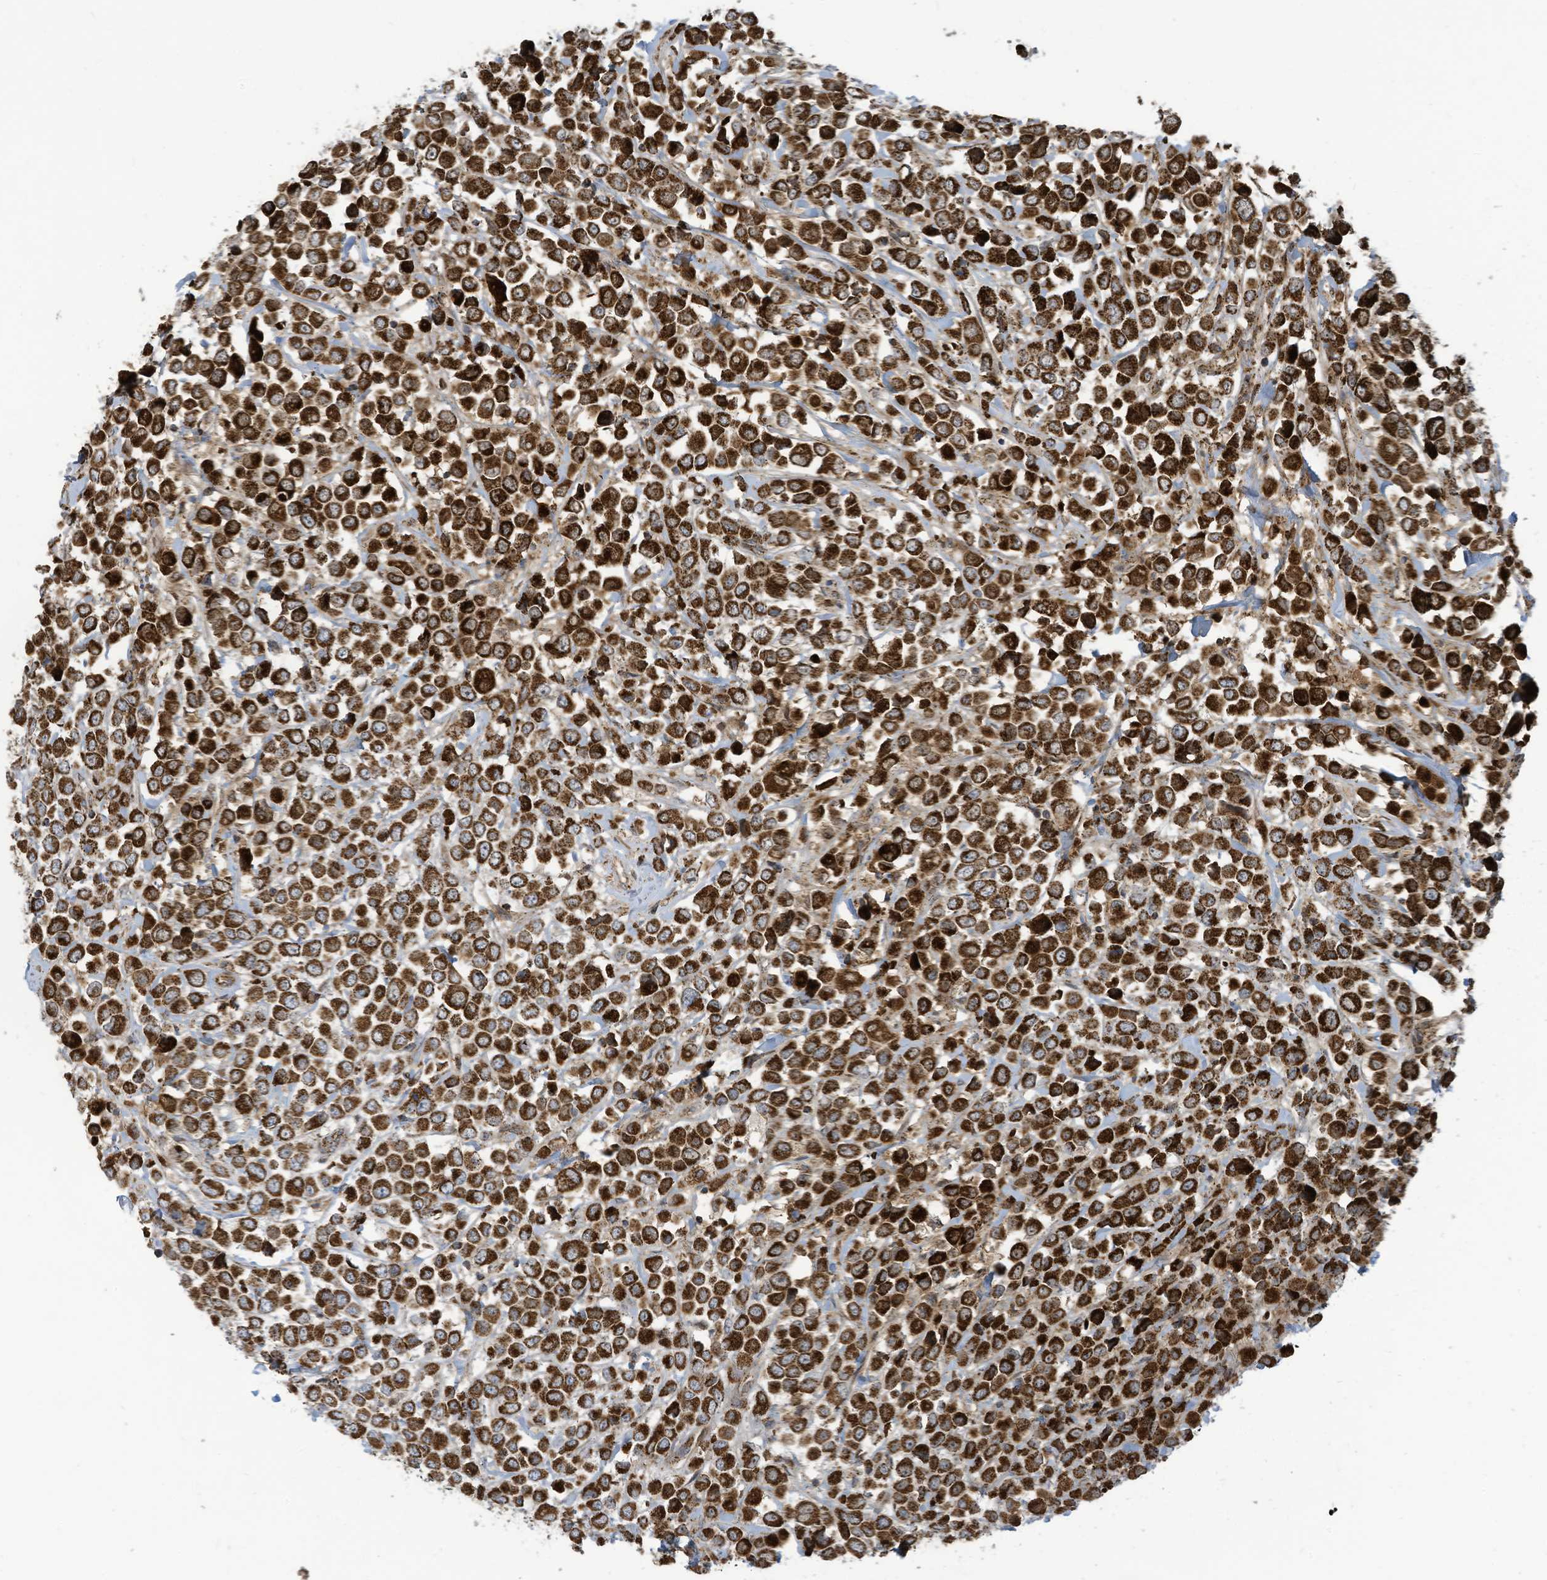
{"staining": {"intensity": "strong", "quantity": ">75%", "location": "cytoplasmic/membranous"}, "tissue": "breast cancer", "cell_type": "Tumor cells", "image_type": "cancer", "snomed": [{"axis": "morphology", "description": "Duct carcinoma"}, {"axis": "topography", "description": "Breast"}], "caption": "The immunohistochemical stain labels strong cytoplasmic/membranous expression in tumor cells of invasive ductal carcinoma (breast) tissue.", "gene": "COX10", "patient": {"sex": "female", "age": 61}}